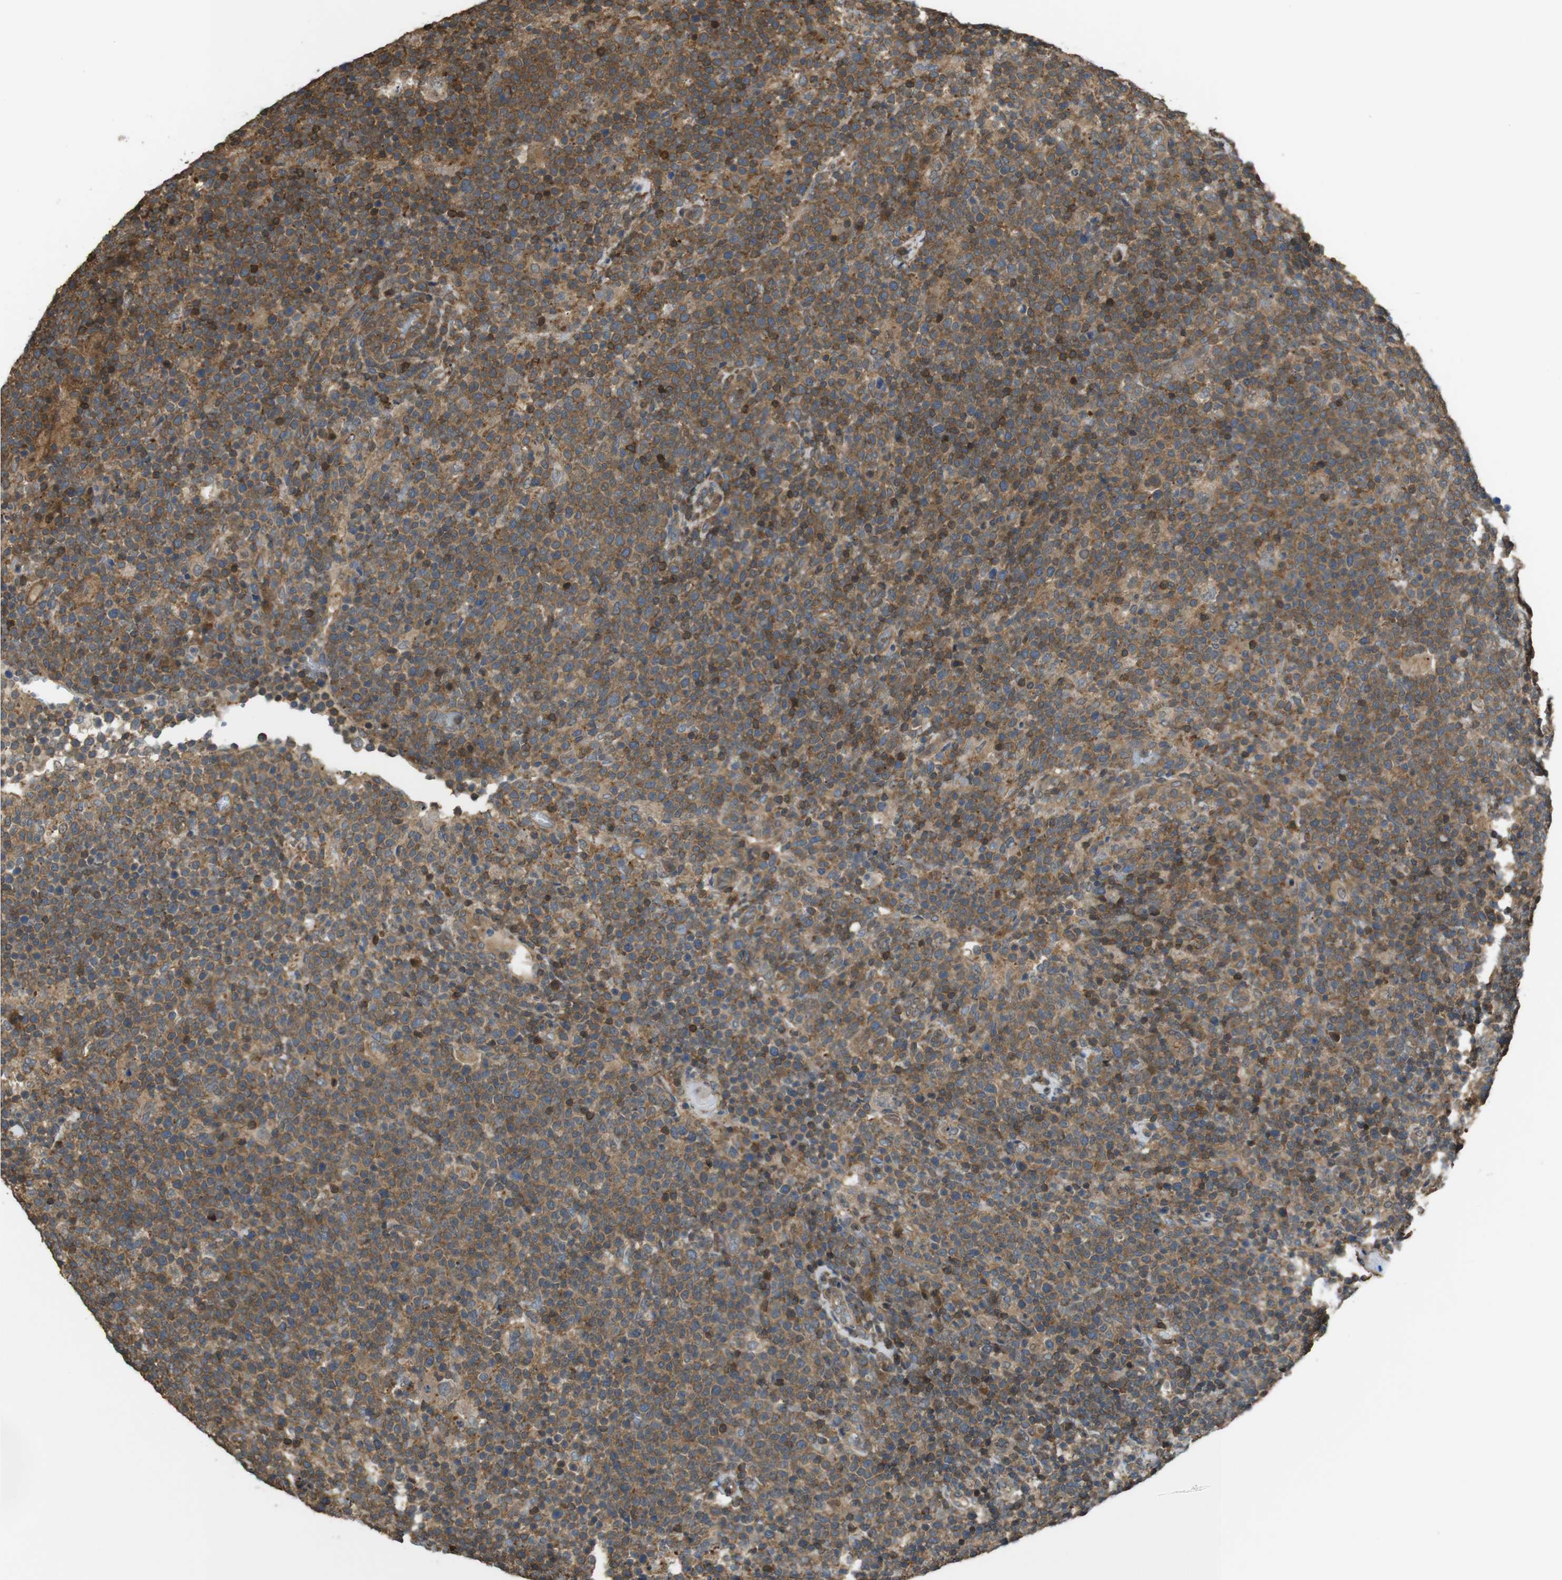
{"staining": {"intensity": "strong", "quantity": ">75%", "location": "cytoplasmic/membranous"}, "tissue": "lymphoma", "cell_type": "Tumor cells", "image_type": "cancer", "snomed": [{"axis": "morphology", "description": "Malignant lymphoma, non-Hodgkin's type, High grade"}, {"axis": "topography", "description": "Lymph node"}], "caption": "Protein analysis of high-grade malignant lymphoma, non-Hodgkin's type tissue displays strong cytoplasmic/membranous expression in approximately >75% of tumor cells.", "gene": "ARHGDIA", "patient": {"sex": "male", "age": 61}}